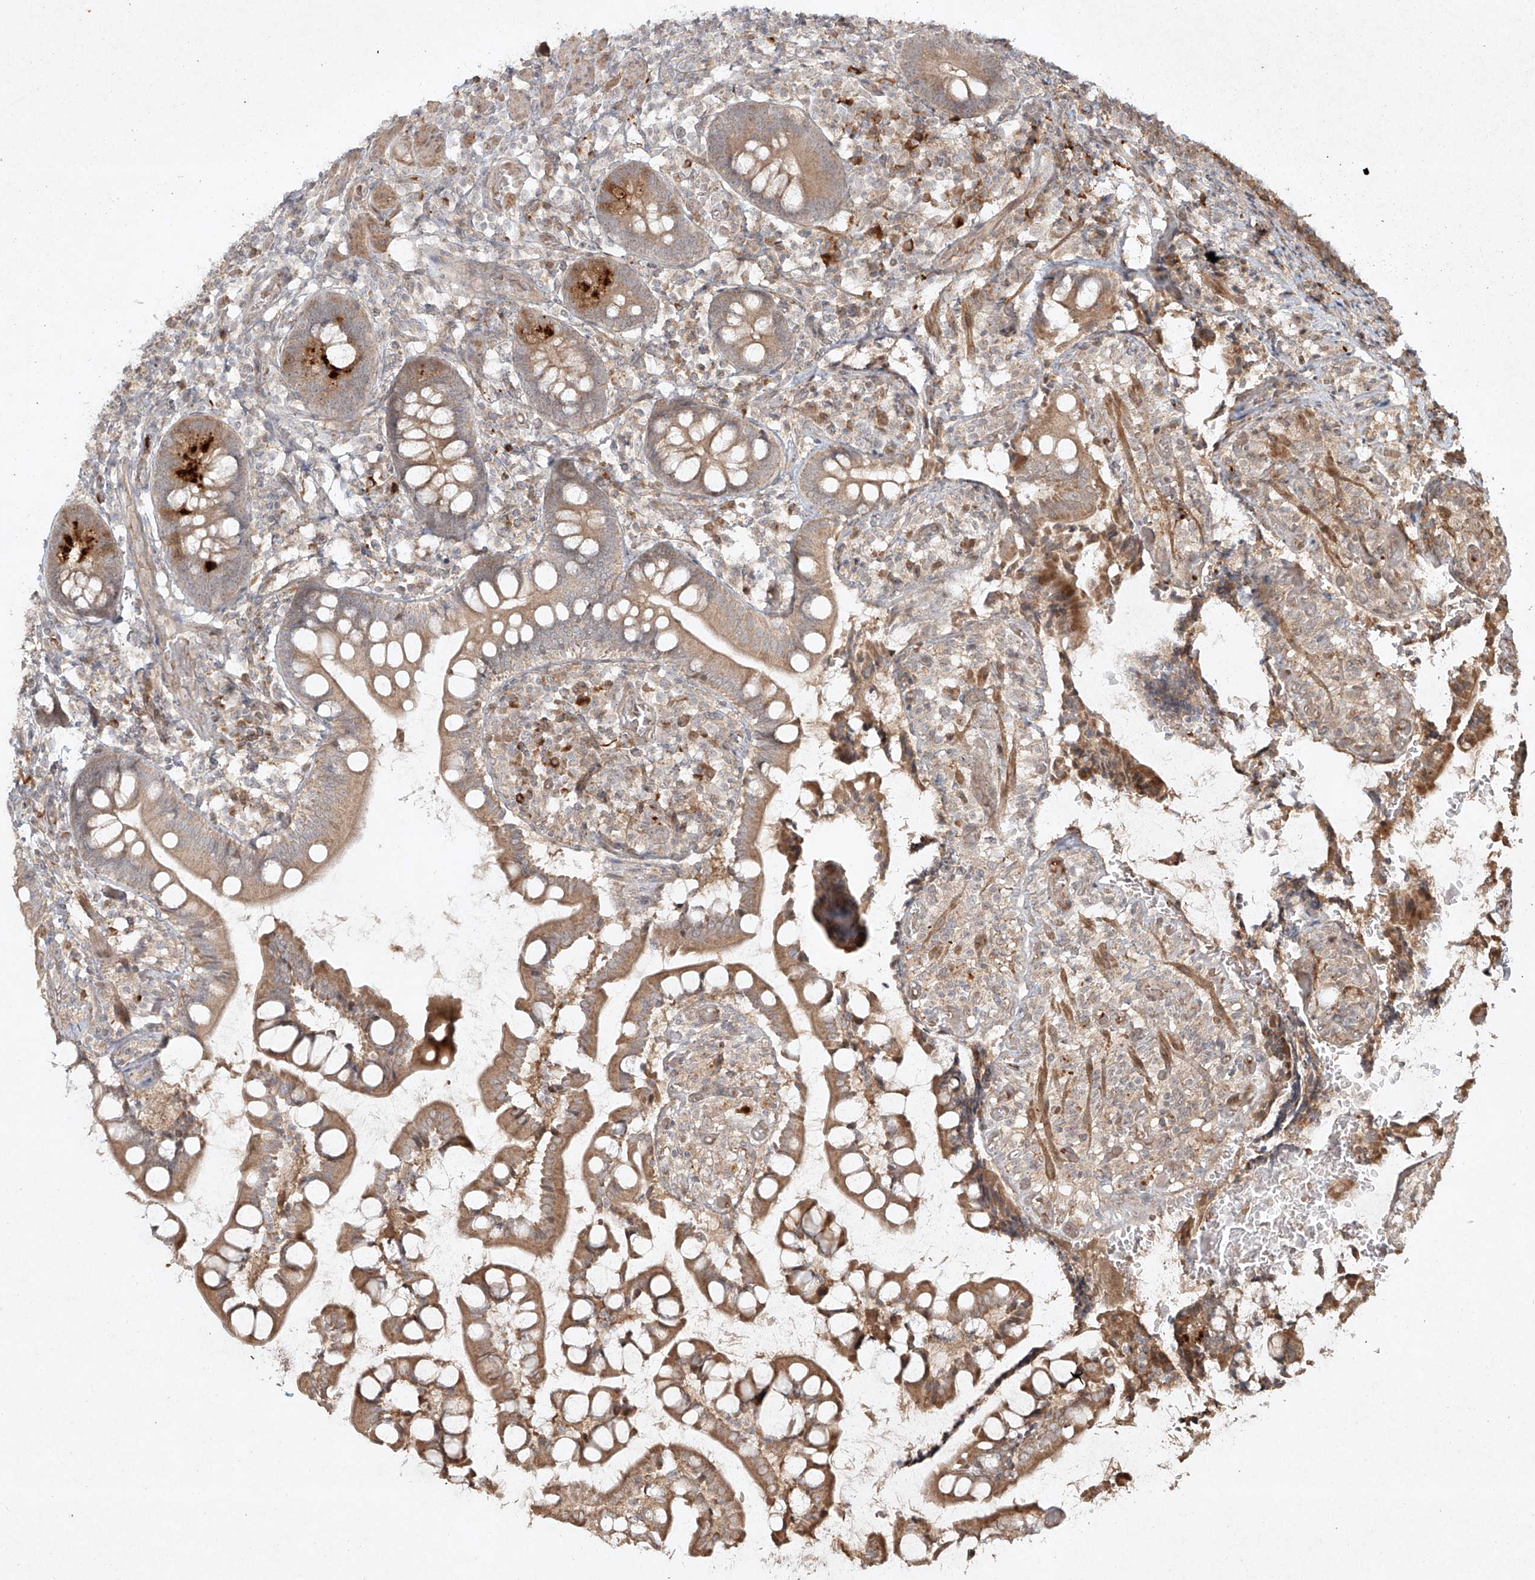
{"staining": {"intensity": "moderate", "quantity": ">75%", "location": "cytoplasmic/membranous"}, "tissue": "small intestine", "cell_type": "Glandular cells", "image_type": "normal", "snomed": [{"axis": "morphology", "description": "Normal tissue, NOS"}, {"axis": "topography", "description": "Small intestine"}], "caption": "A micrograph of small intestine stained for a protein shows moderate cytoplasmic/membranous brown staining in glandular cells. The staining is performed using DAB brown chromogen to label protein expression. The nuclei are counter-stained blue using hematoxylin.", "gene": "CYYR1", "patient": {"sex": "male", "age": 52}}